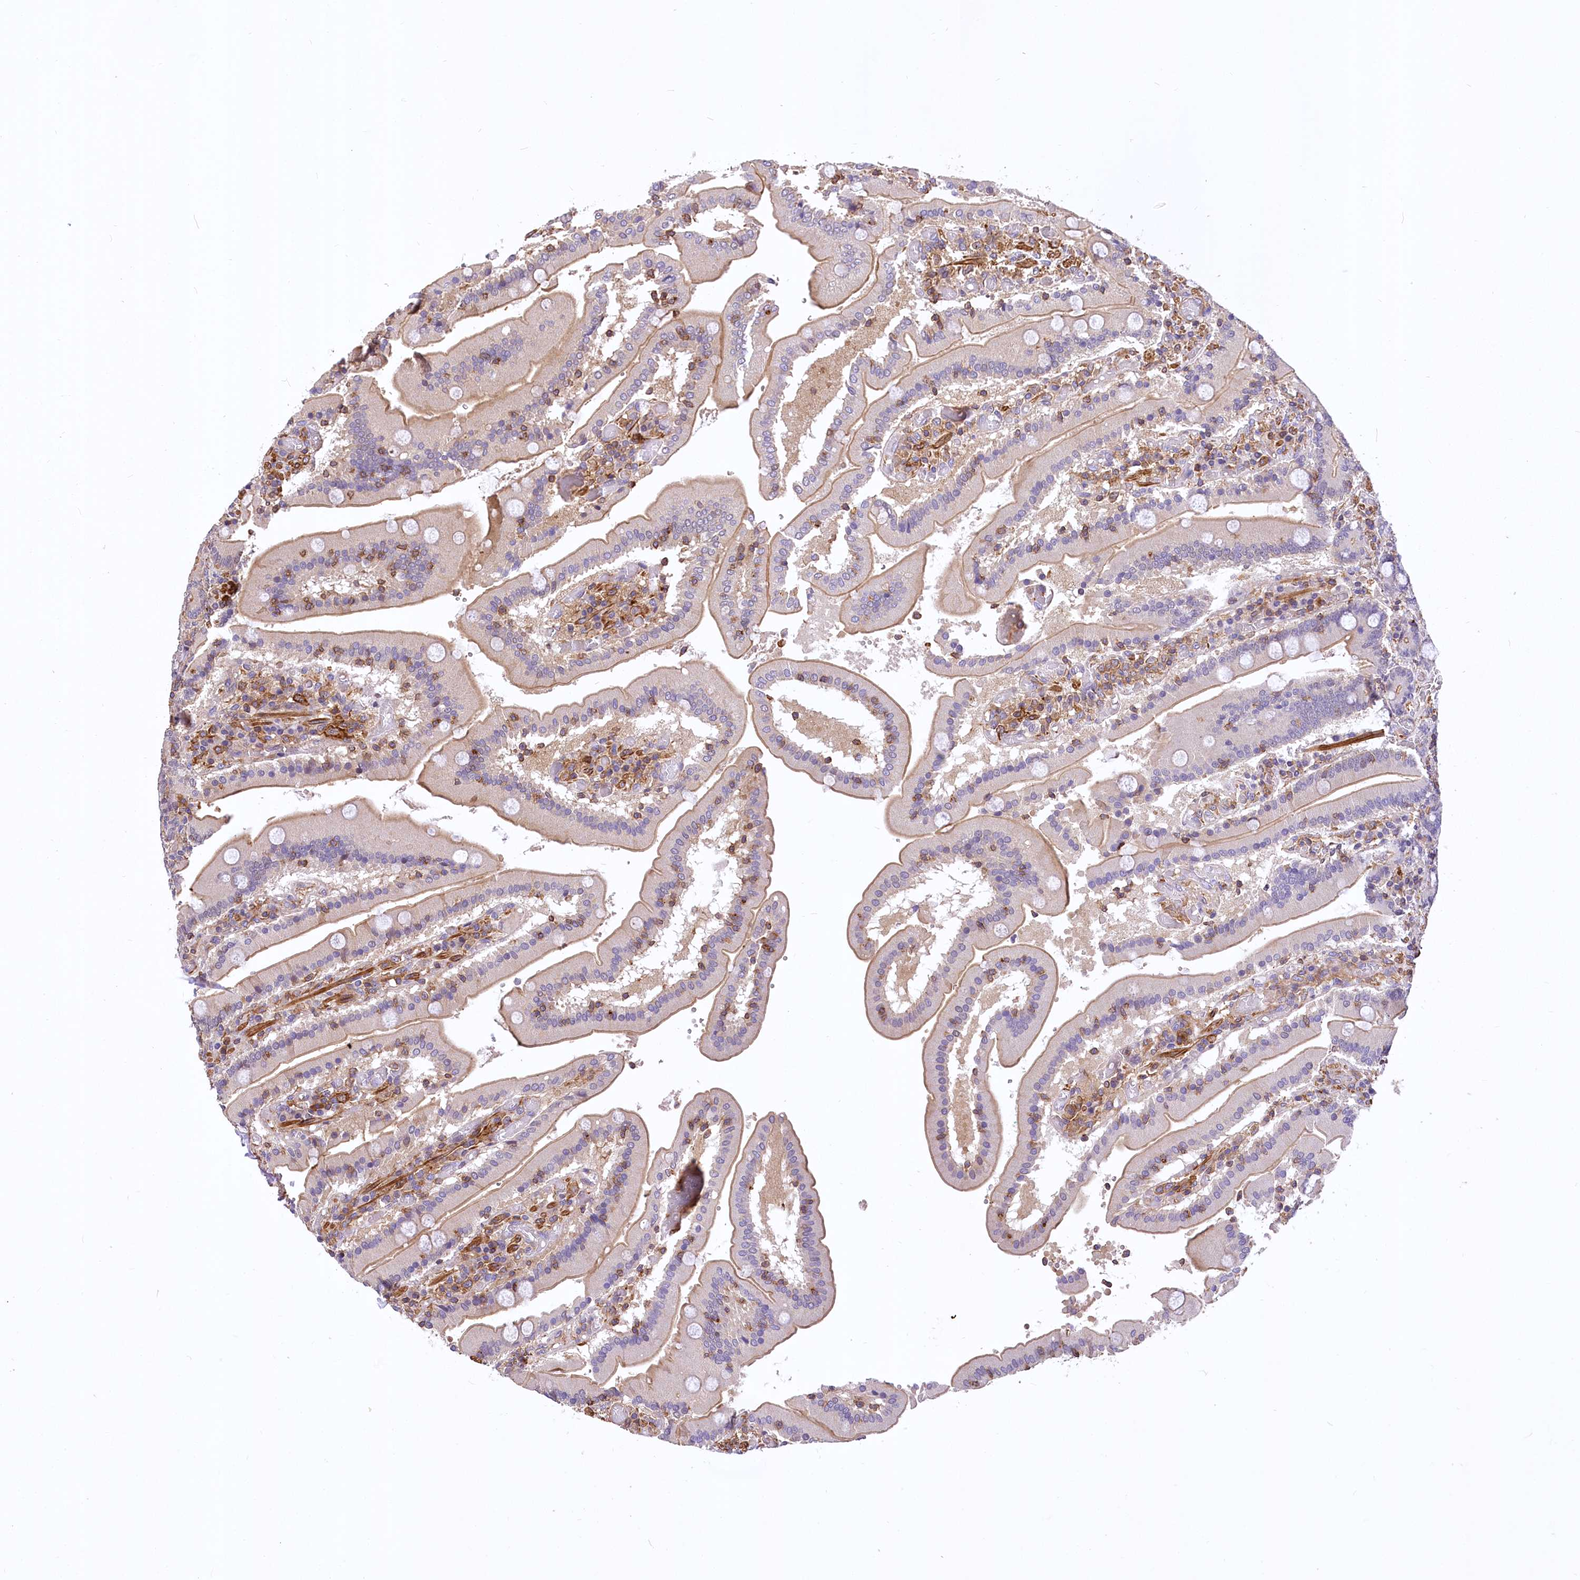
{"staining": {"intensity": "moderate", "quantity": "25%-75%", "location": "cytoplasmic/membranous"}, "tissue": "duodenum", "cell_type": "Glandular cells", "image_type": "normal", "snomed": [{"axis": "morphology", "description": "Normal tissue, NOS"}, {"axis": "topography", "description": "Duodenum"}], "caption": "Approximately 25%-75% of glandular cells in unremarkable duodenum exhibit moderate cytoplasmic/membranous protein staining as visualized by brown immunohistochemical staining.", "gene": "DPP3", "patient": {"sex": "female", "age": 62}}